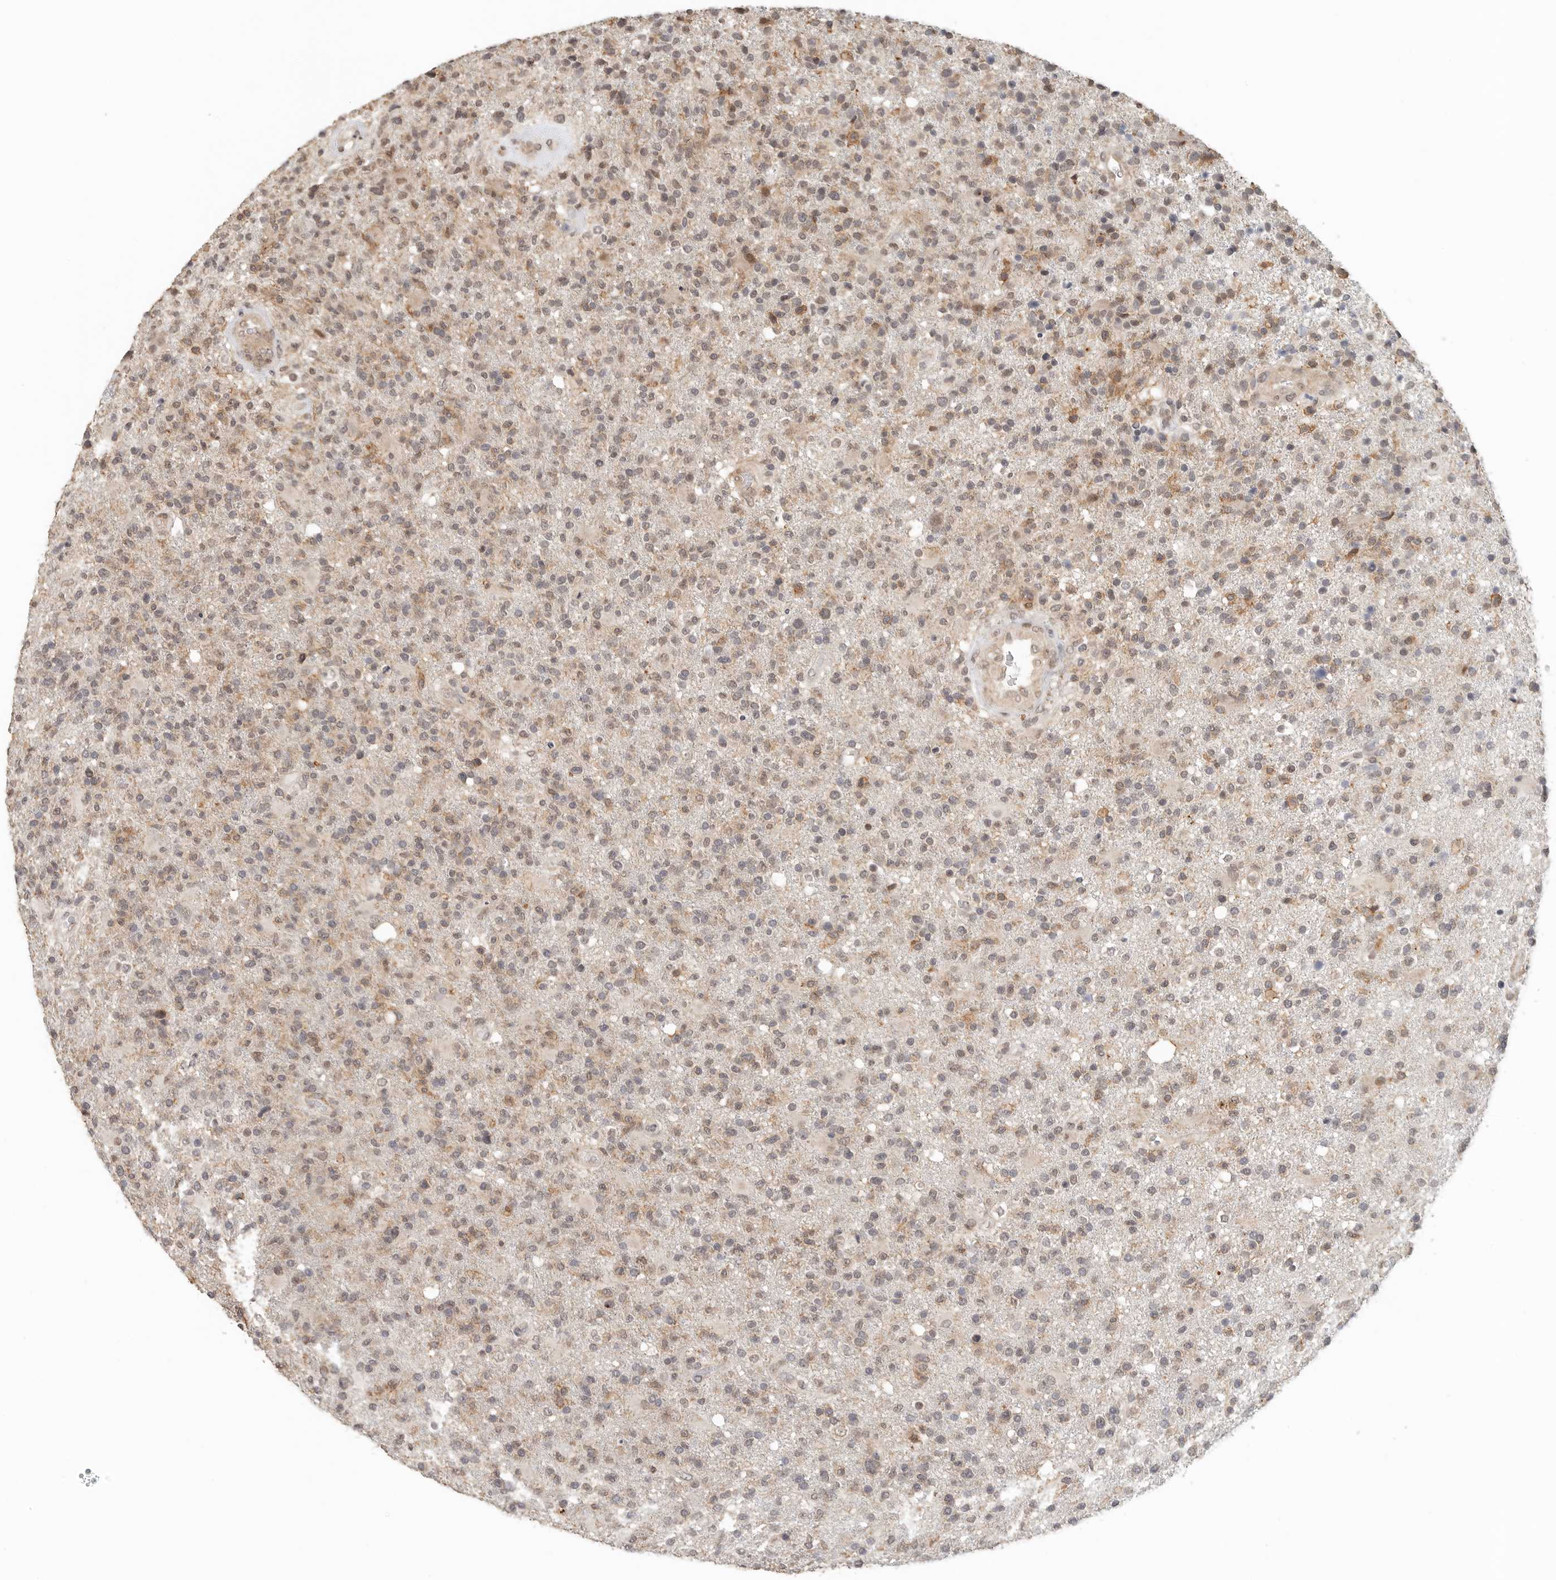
{"staining": {"intensity": "weak", "quantity": "25%-75%", "location": "nuclear"}, "tissue": "glioma", "cell_type": "Tumor cells", "image_type": "cancer", "snomed": [{"axis": "morphology", "description": "Glioma, malignant, High grade"}, {"axis": "topography", "description": "Brain"}], "caption": "IHC of malignant glioma (high-grade) reveals low levels of weak nuclear staining in about 25%-75% of tumor cells. The protein of interest is stained brown, and the nuclei are stained in blue (DAB (3,3'-diaminobenzidine) IHC with brightfield microscopy, high magnification).", "gene": "METAP1", "patient": {"sex": "male", "age": 72}}